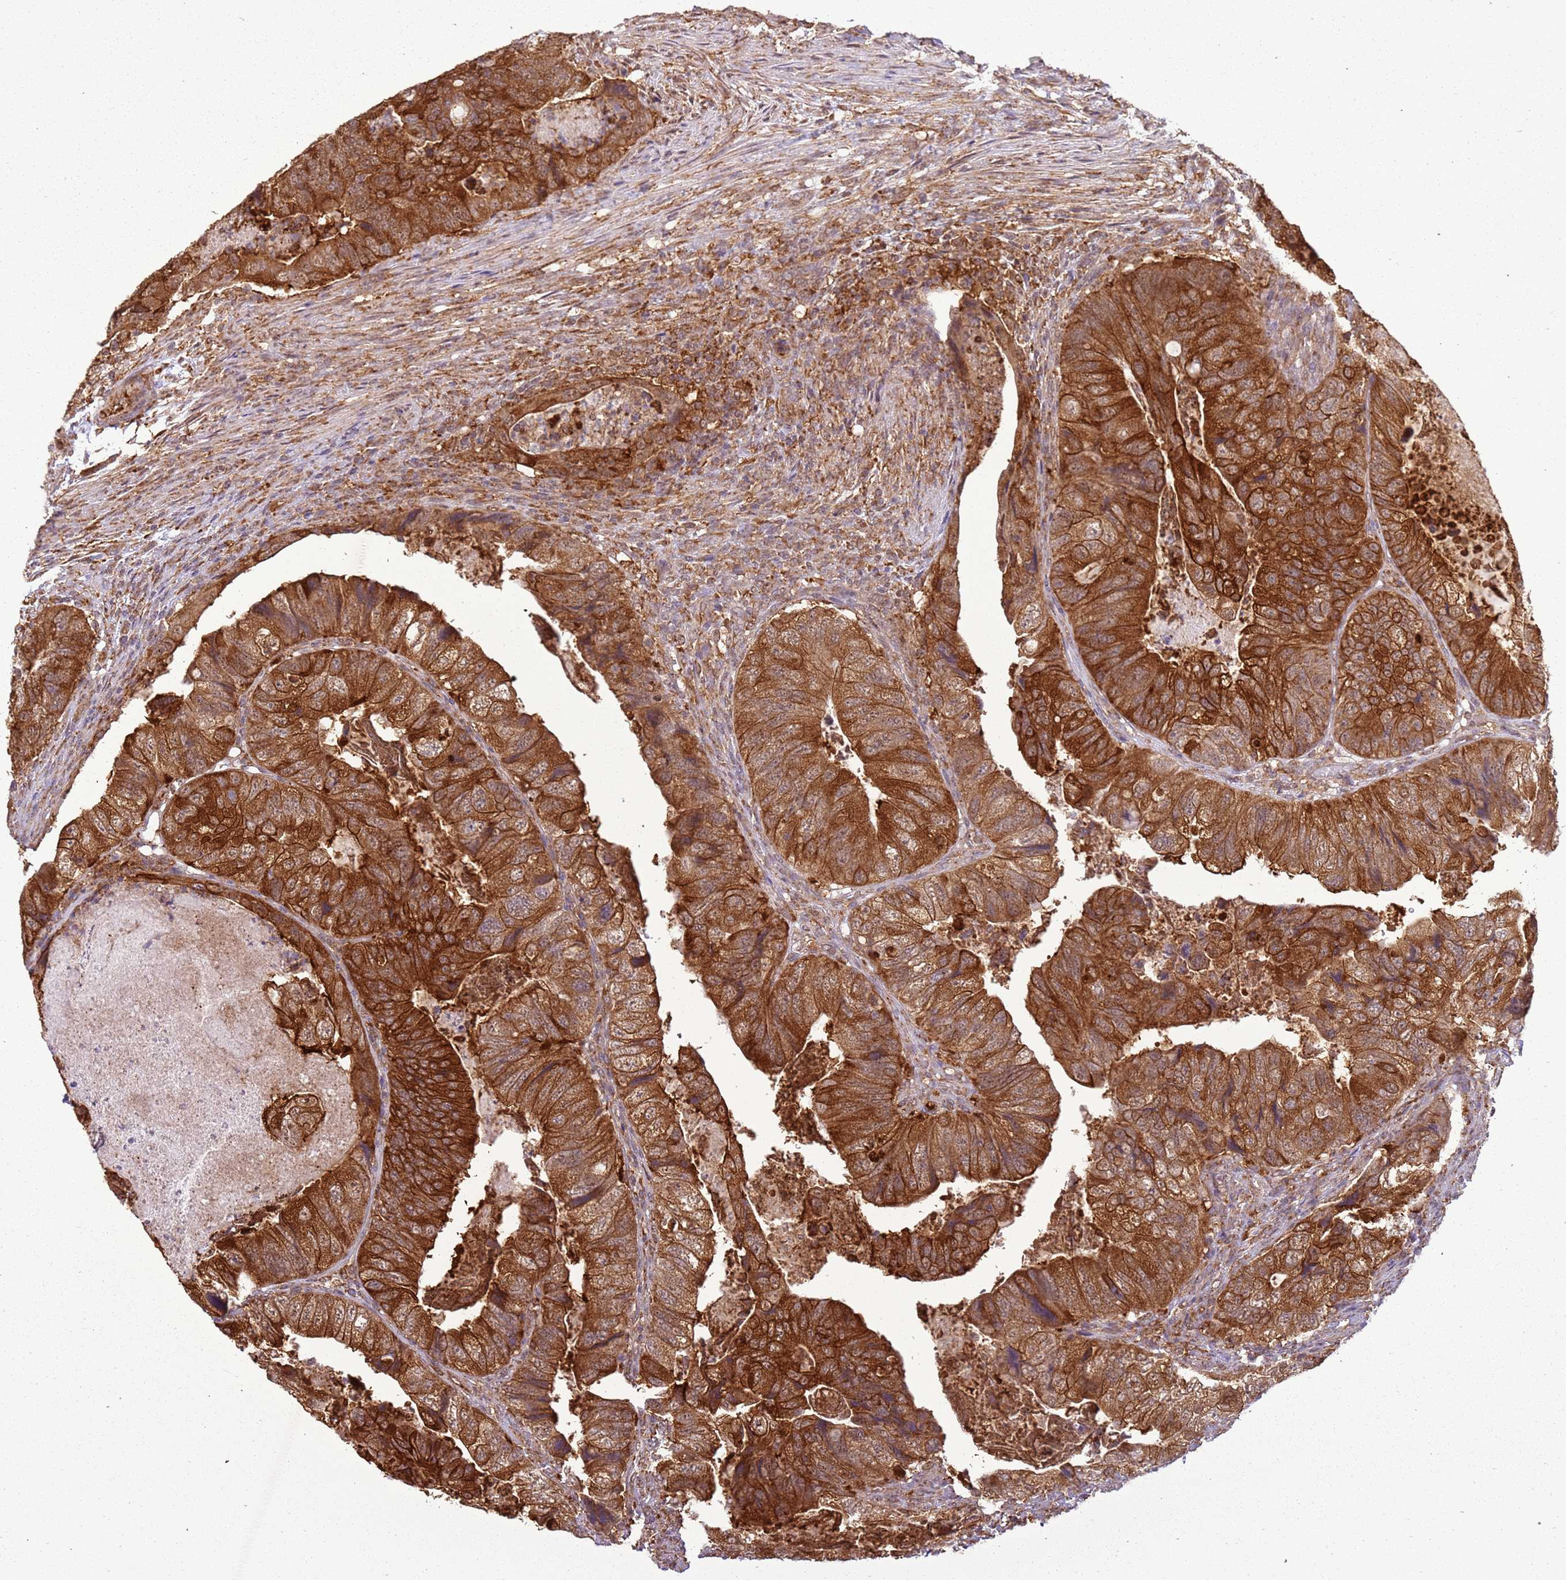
{"staining": {"intensity": "strong", "quantity": ">75%", "location": "cytoplasmic/membranous"}, "tissue": "colorectal cancer", "cell_type": "Tumor cells", "image_type": "cancer", "snomed": [{"axis": "morphology", "description": "Adenocarcinoma, NOS"}, {"axis": "topography", "description": "Rectum"}], "caption": "Immunohistochemistry staining of adenocarcinoma (colorectal), which demonstrates high levels of strong cytoplasmic/membranous positivity in about >75% of tumor cells indicating strong cytoplasmic/membranous protein expression. The staining was performed using DAB (3,3'-diaminobenzidine) (brown) for protein detection and nuclei were counterstained in hematoxylin (blue).", "gene": "GABRE", "patient": {"sex": "male", "age": 63}}